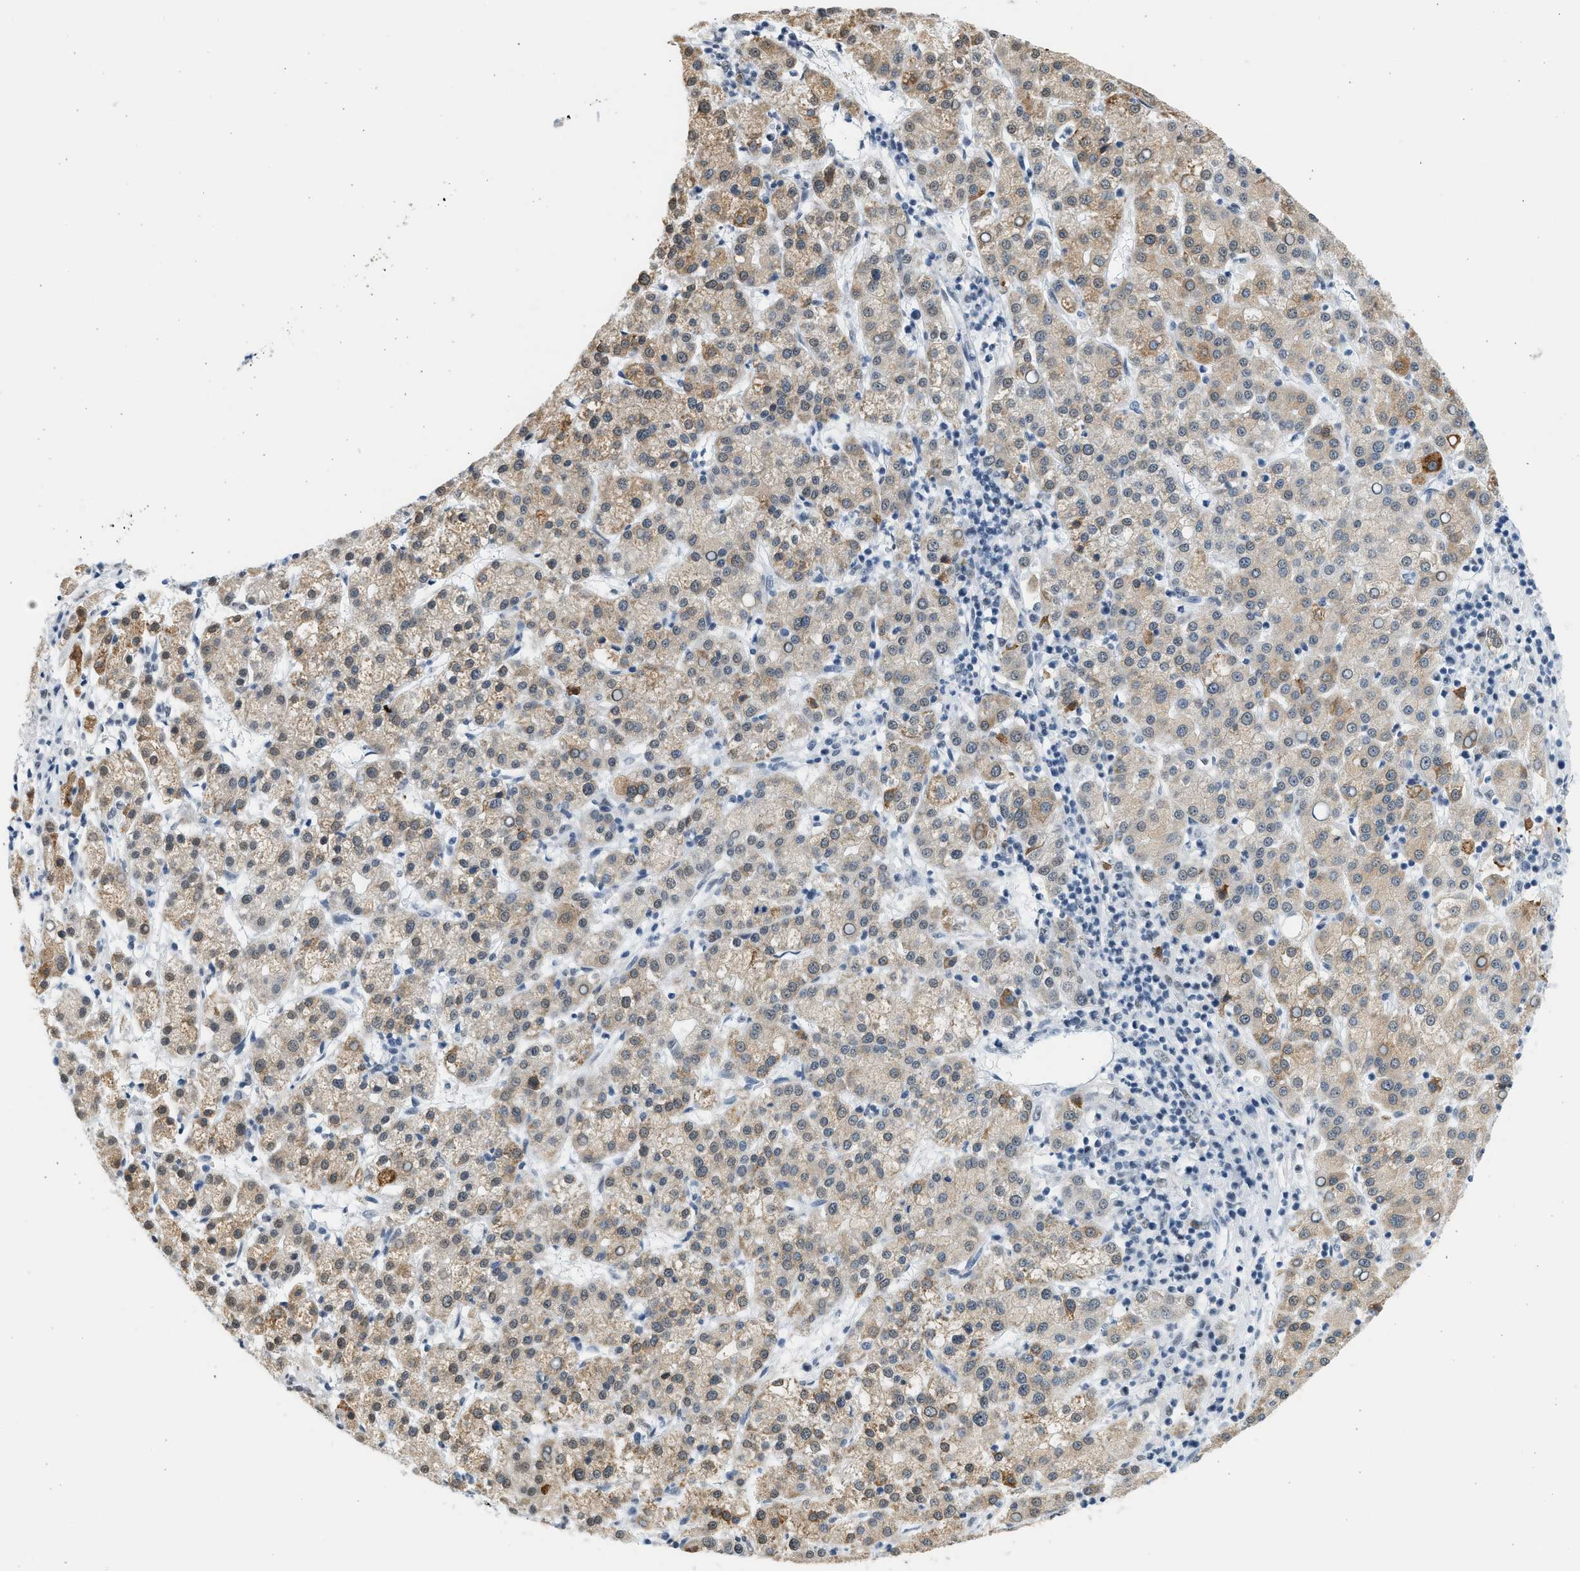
{"staining": {"intensity": "weak", "quantity": ">75%", "location": "cytoplasmic/membranous"}, "tissue": "liver cancer", "cell_type": "Tumor cells", "image_type": "cancer", "snomed": [{"axis": "morphology", "description": "Carcinoma, Hepatocellular, NOS"}, {"axis": "topography", "description": "Liver"}], "caption": "A photomicrograph of hepatocellular carcinoma (liver) stained for a protein exhibits weak cytoplasmic/membranous brown staining in tumor cells.", "gene": "HIPK1", "patient": {"sex": "female", "age": 58}}